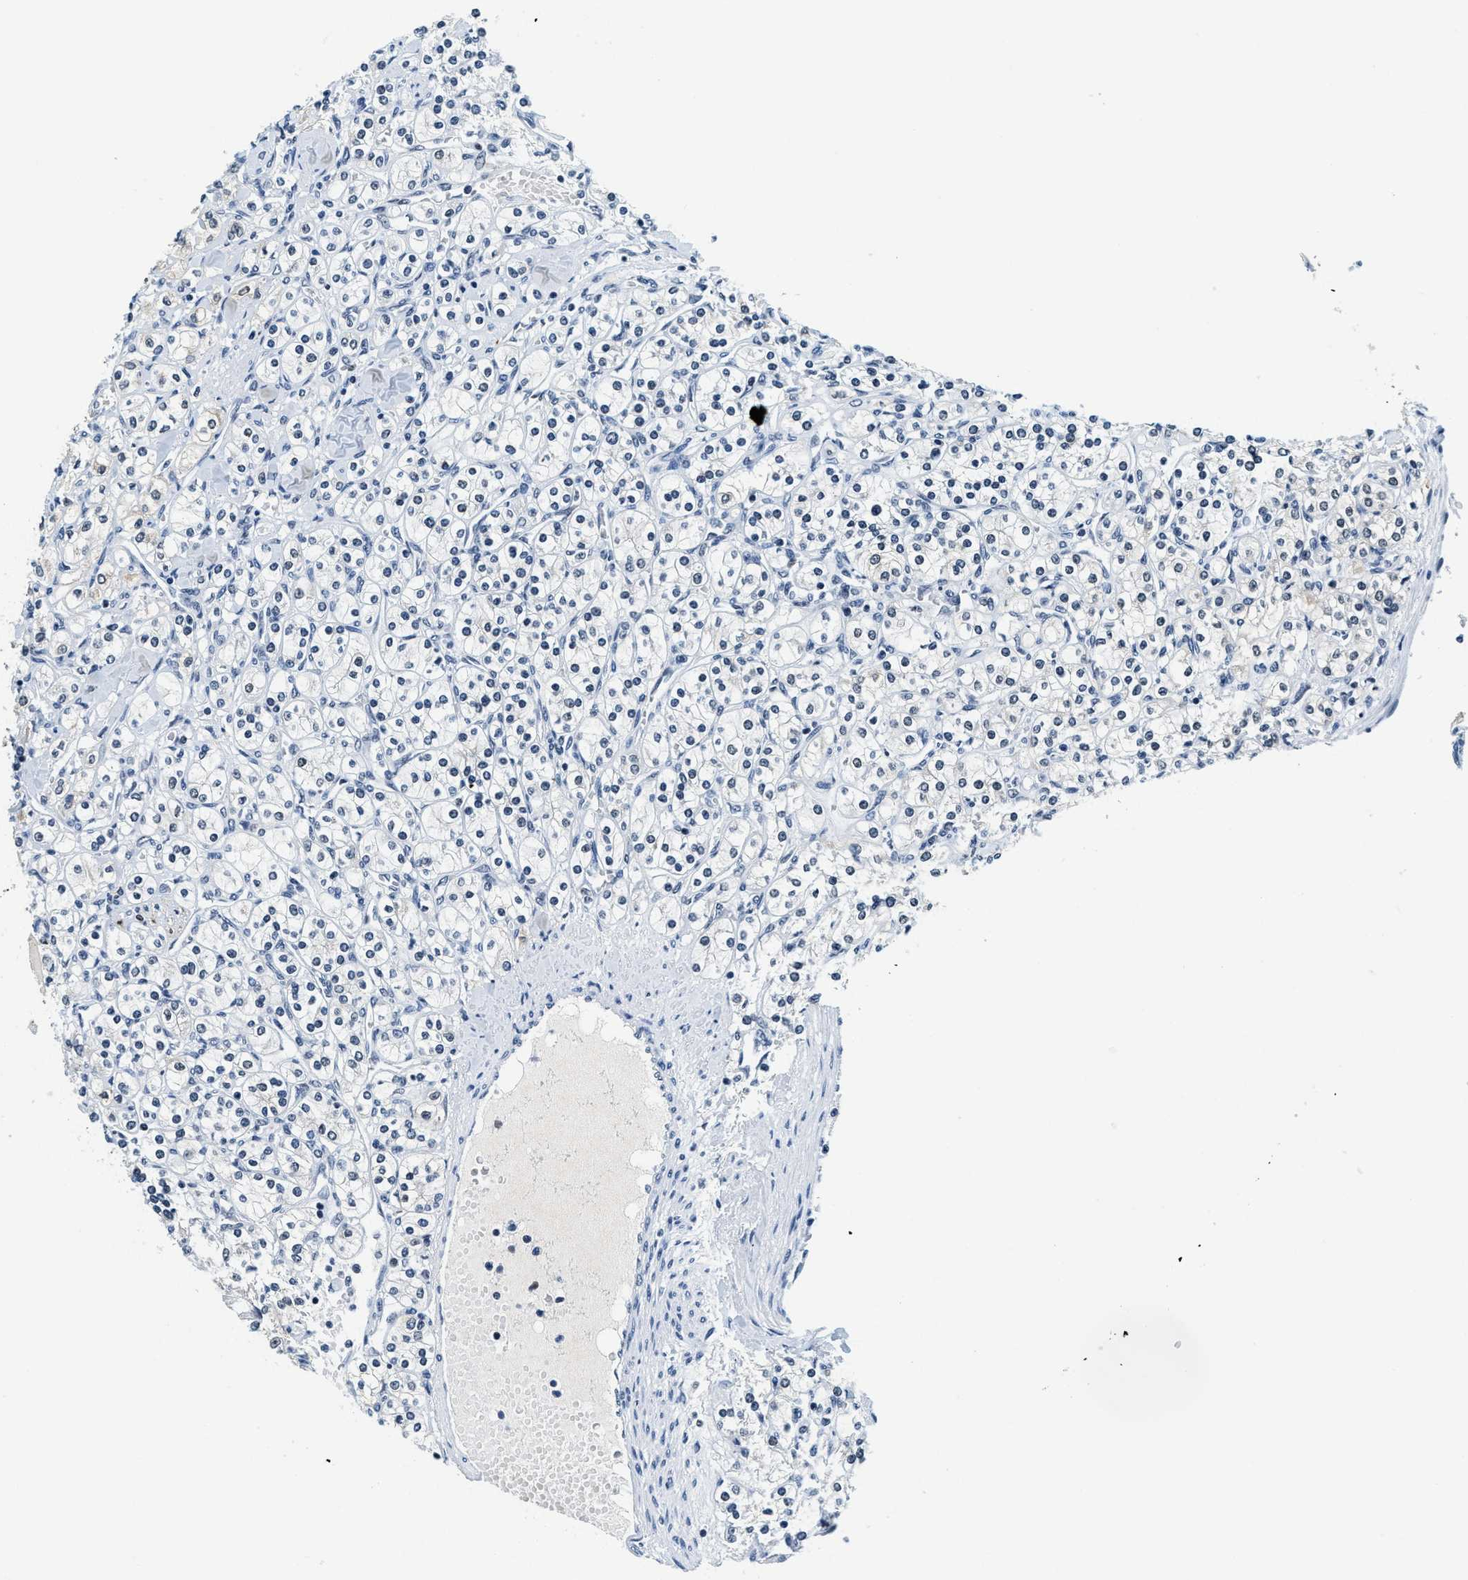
{"staining": {"intensity": "negative", "quantity": "none", "location": "none"}, "tissue": "renal cancer", "cell_type": "Tumor cells", "image_type": "cancer", "snomed": [{"axis": "morphology", "description": "Adenocarcinoma, NOS"}, {"axis": "topography", "description": "Kidney"}], "caption": "This is an immunohistochemistry (IHC) histopathology image of adenocarcinoma (renal). There is no staining in tumor cells.", "gene": "TOP1", "patient": {"sex": "male", "age": 77}}